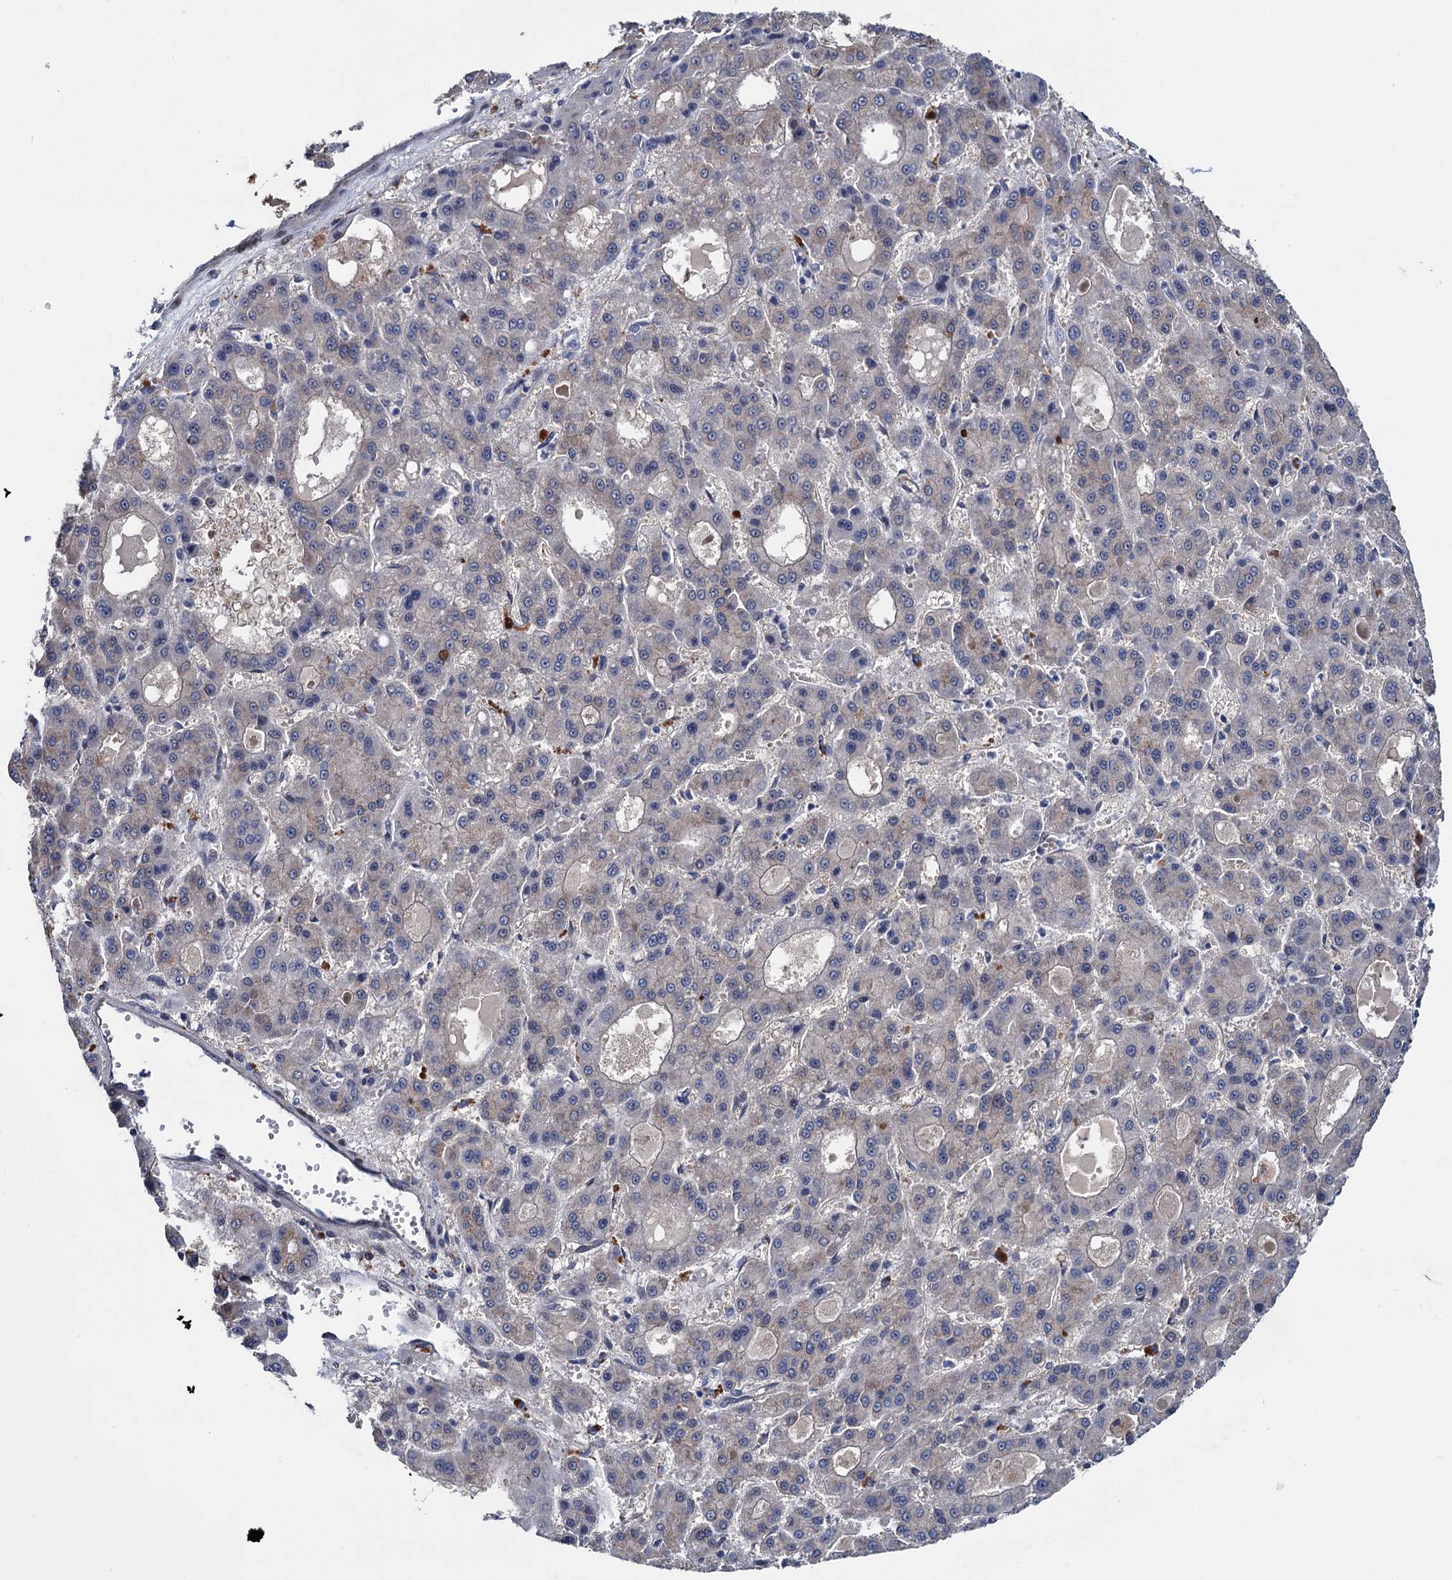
{"staining": {"intensity": "negative", "quantity": "none", "location": "none"}, "tissue": "liver cancer", "cell_type": "Tumor cells", "image_type": "cancer", "snomed": [{"axis": "morphology", "description": "Carcinoma, Hepatocellular, NOS"}, {"axis": "topography", "description": "Liver"}], "caption": "Immunohistochemistry (IHC) image of neoplastic tissue: hepatocellular carcinoma (liver) stained with DAB demonstrates no significant protein positivity in tumor cells.", "gene": "EYA4", "patient": {"sex": "male", "age": 70}}